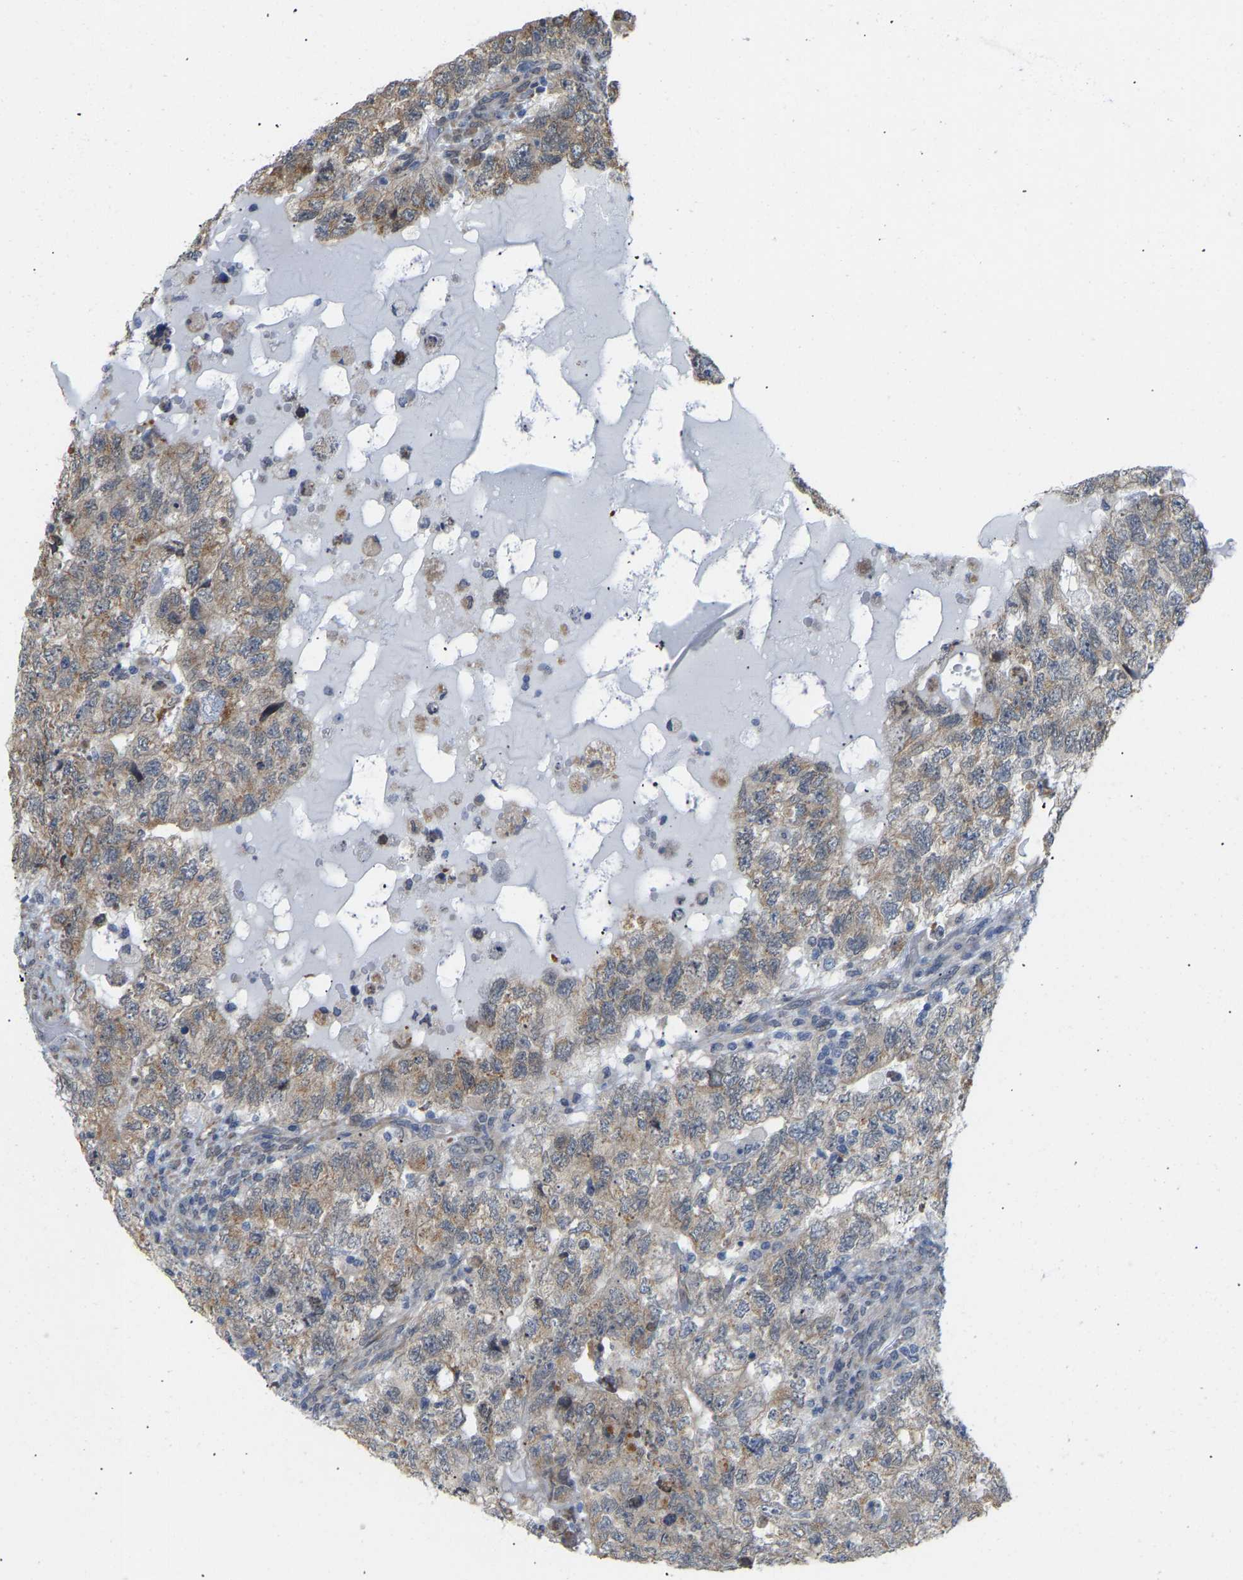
{"staining": {"intensity": "weak", "quantity": ">75%", "location": "cytoplasmic/membranous"}, "tissue": "testis cancer", "cell_type": "Tumor cells", "image_type": "cancer", "snomed": [{"axis": "morphology", "description": "Carcinoma, Embryonal, NOS"}, {"axis": "topography", "description": "Testis"}], "caption": "Immunohistochemical staining of testis cancer (embryonal carcinoma) shows low levels of weak cytoplasmic/membranous protein expression in about >75% of tumor cells.", "gene": "BEND3", "patient": {"sex": "male", "age": 36}}